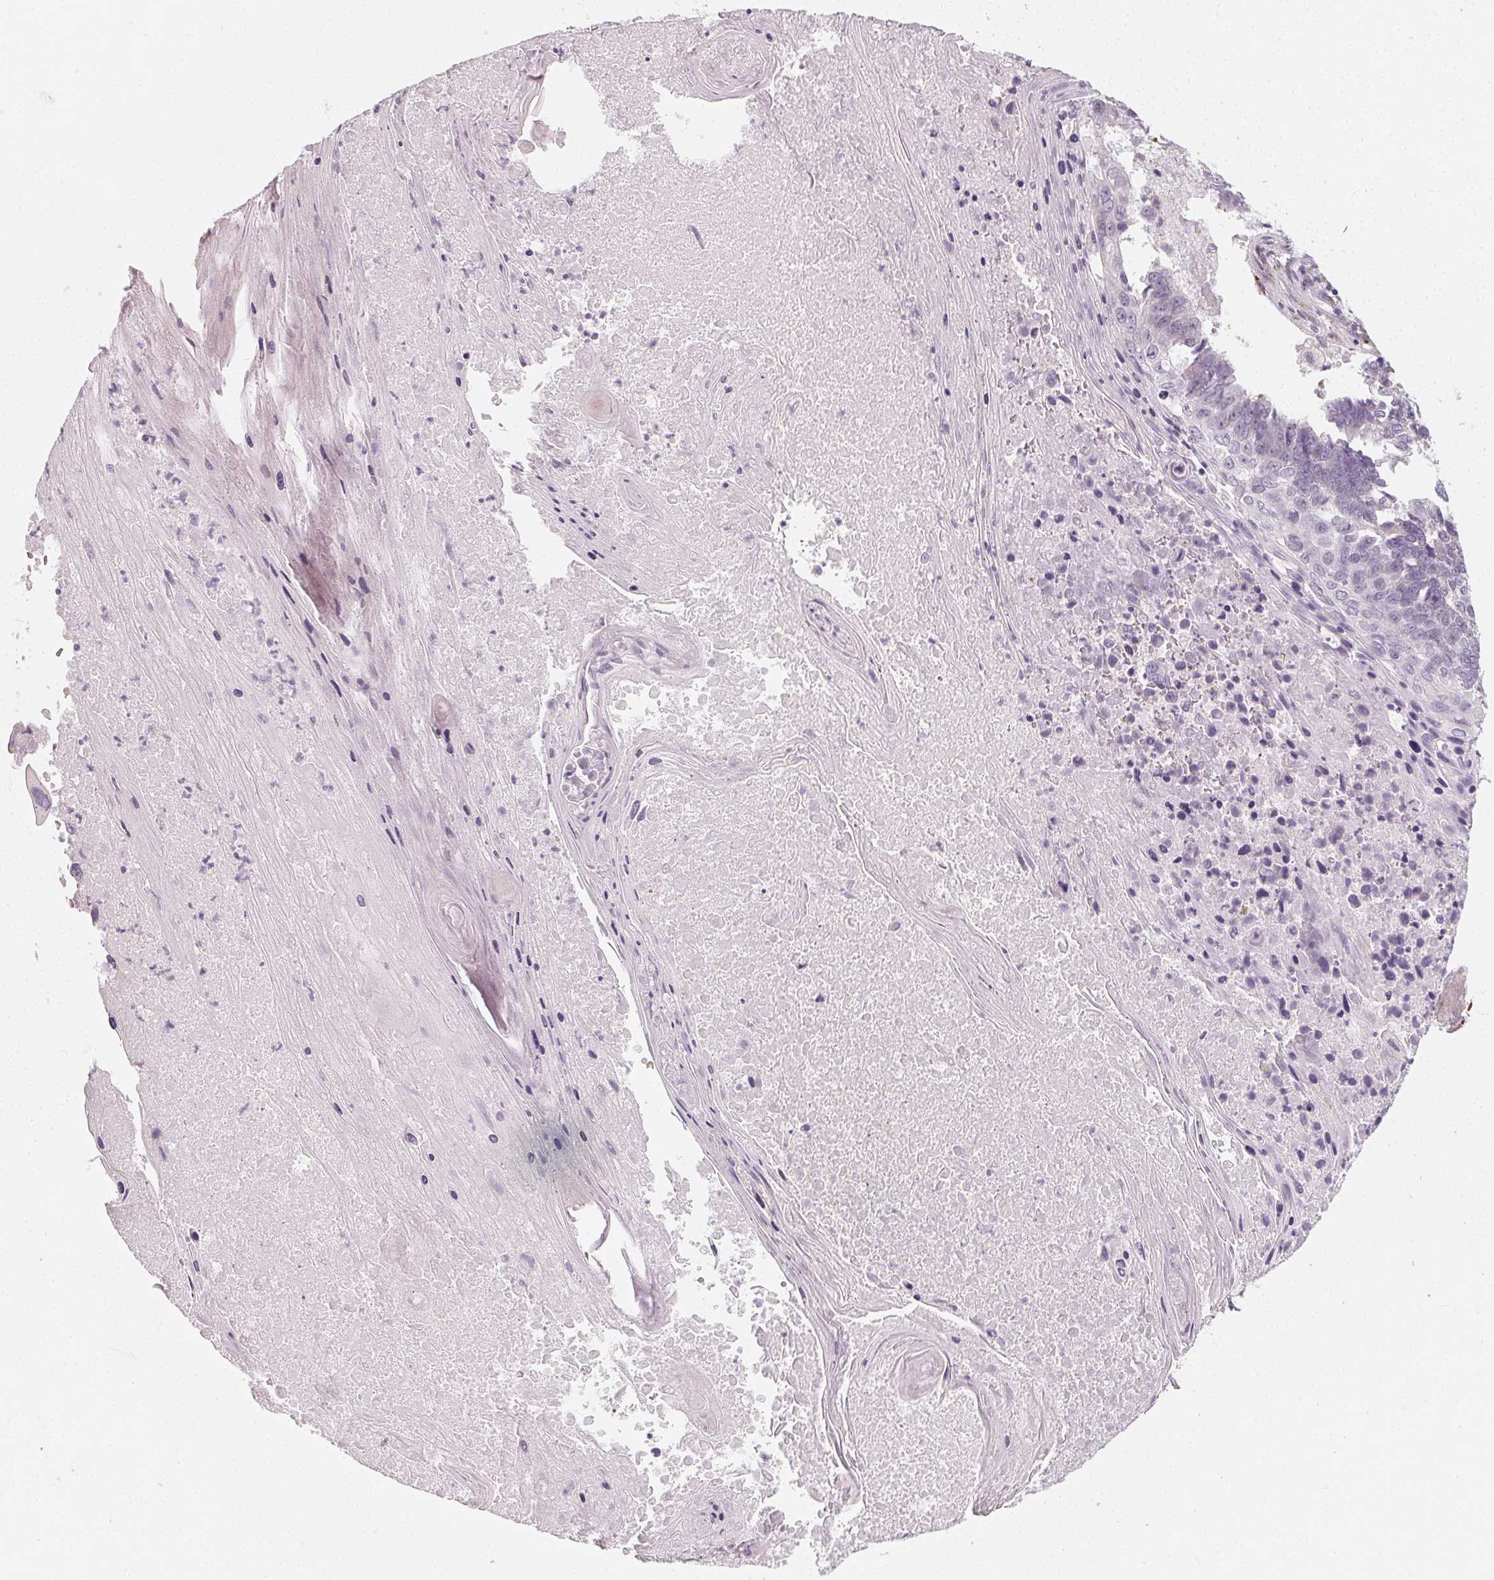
{"staining": {"intensity": "negative", "quantity": "none", "location": "none"}, "tissue": "lung cancer", "cell_type": "Tumor cells", "image_type": "cancer", "snomed": [{"axis": "morphology", "description": "Squamous cell carcinoma, NOS"}, {"axis": "topography", "description": "Lung"}], "caption": "Lung cancer (squamous cell carcinoma) stained for a protein using immunohistochemistry reveals no staining tumor cells.", "gene": "CCDC96", "patient": {"sex": "male", "age": 73}}